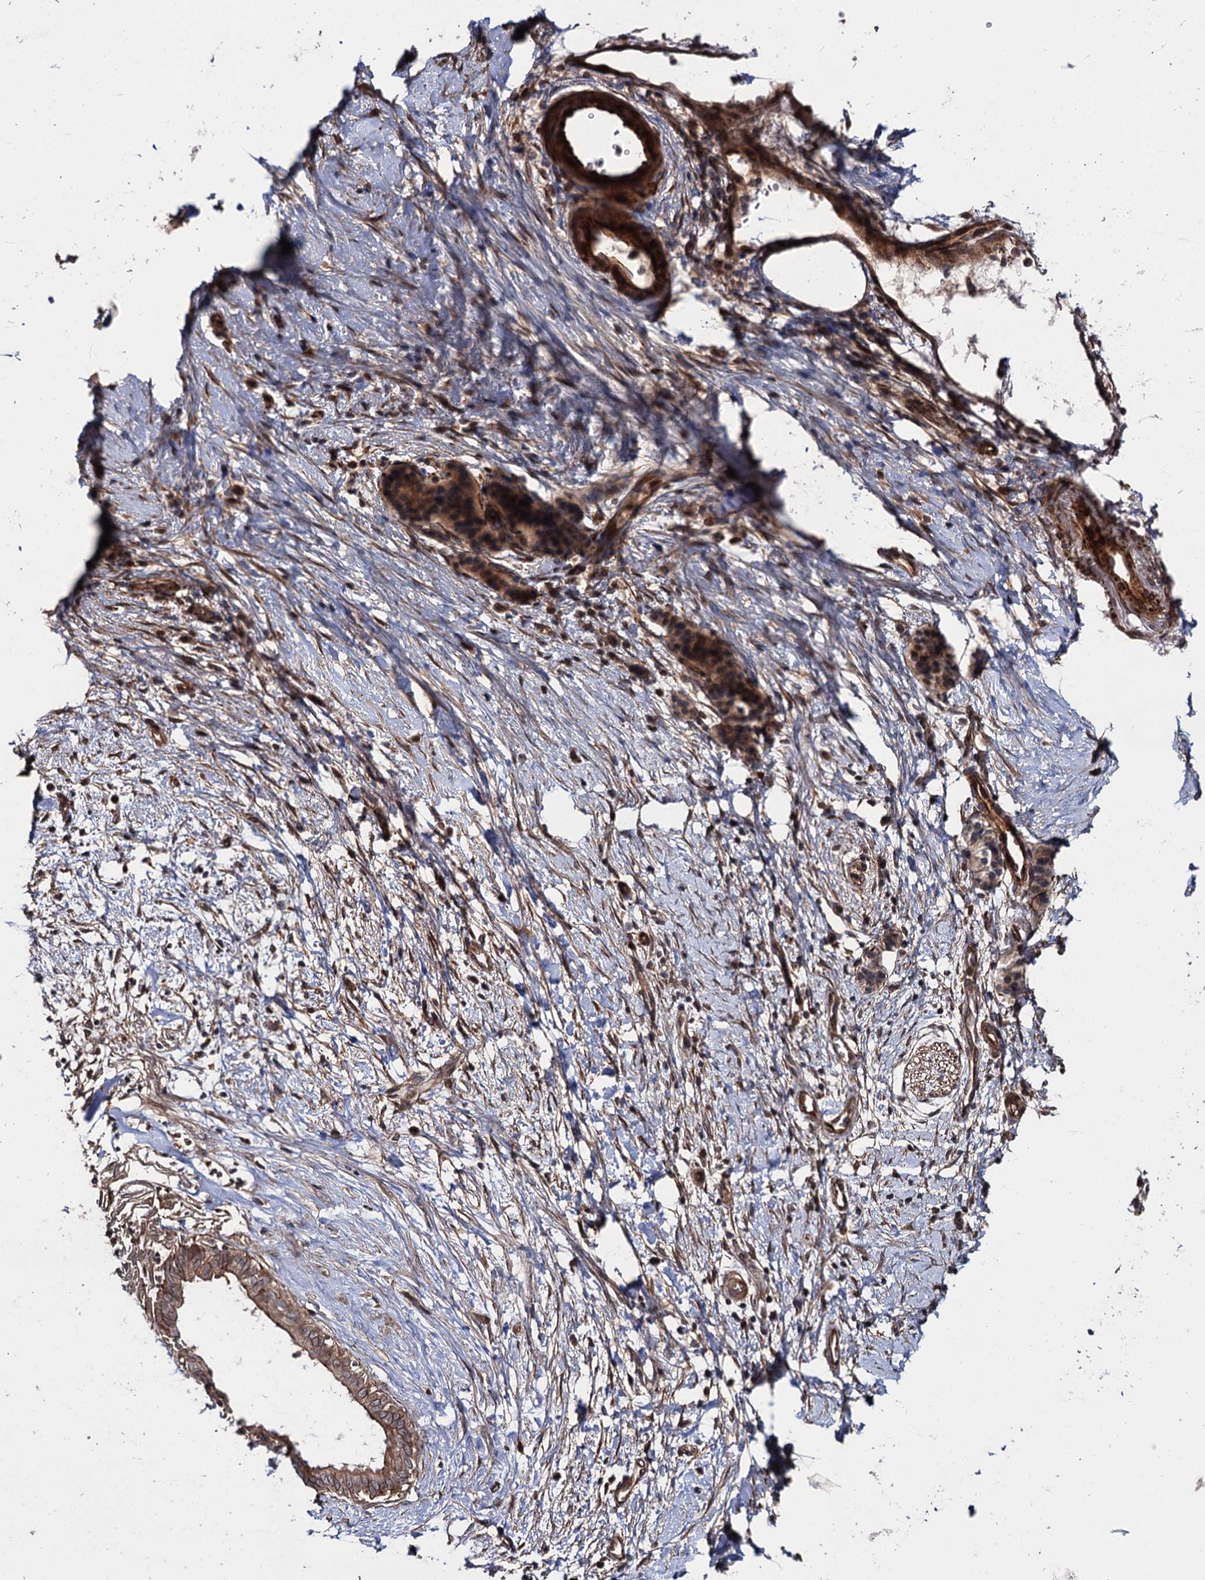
{"staining": {"intensity": "moderate", "quantity": ">75%", "location": "cytoplasmic/membranous"}, "tissue": "pancreatic cancer", "cell_type": "Tumor cells", "image_type": "cancer", "snomed": [{"axis": "morphology", "description": "Adenocarcinoma, NOS"}, {"axis": "topography", "description": "Pancreas"}], "caption": "Brown immunohistochemical staining in pancreatic adenocarcinoma exhibits moderate cytoplasmic/membranous expression in about >75% of tumor cells.", "gene": "FSIP1", "patient": {"sex": "male", "age": 50}}